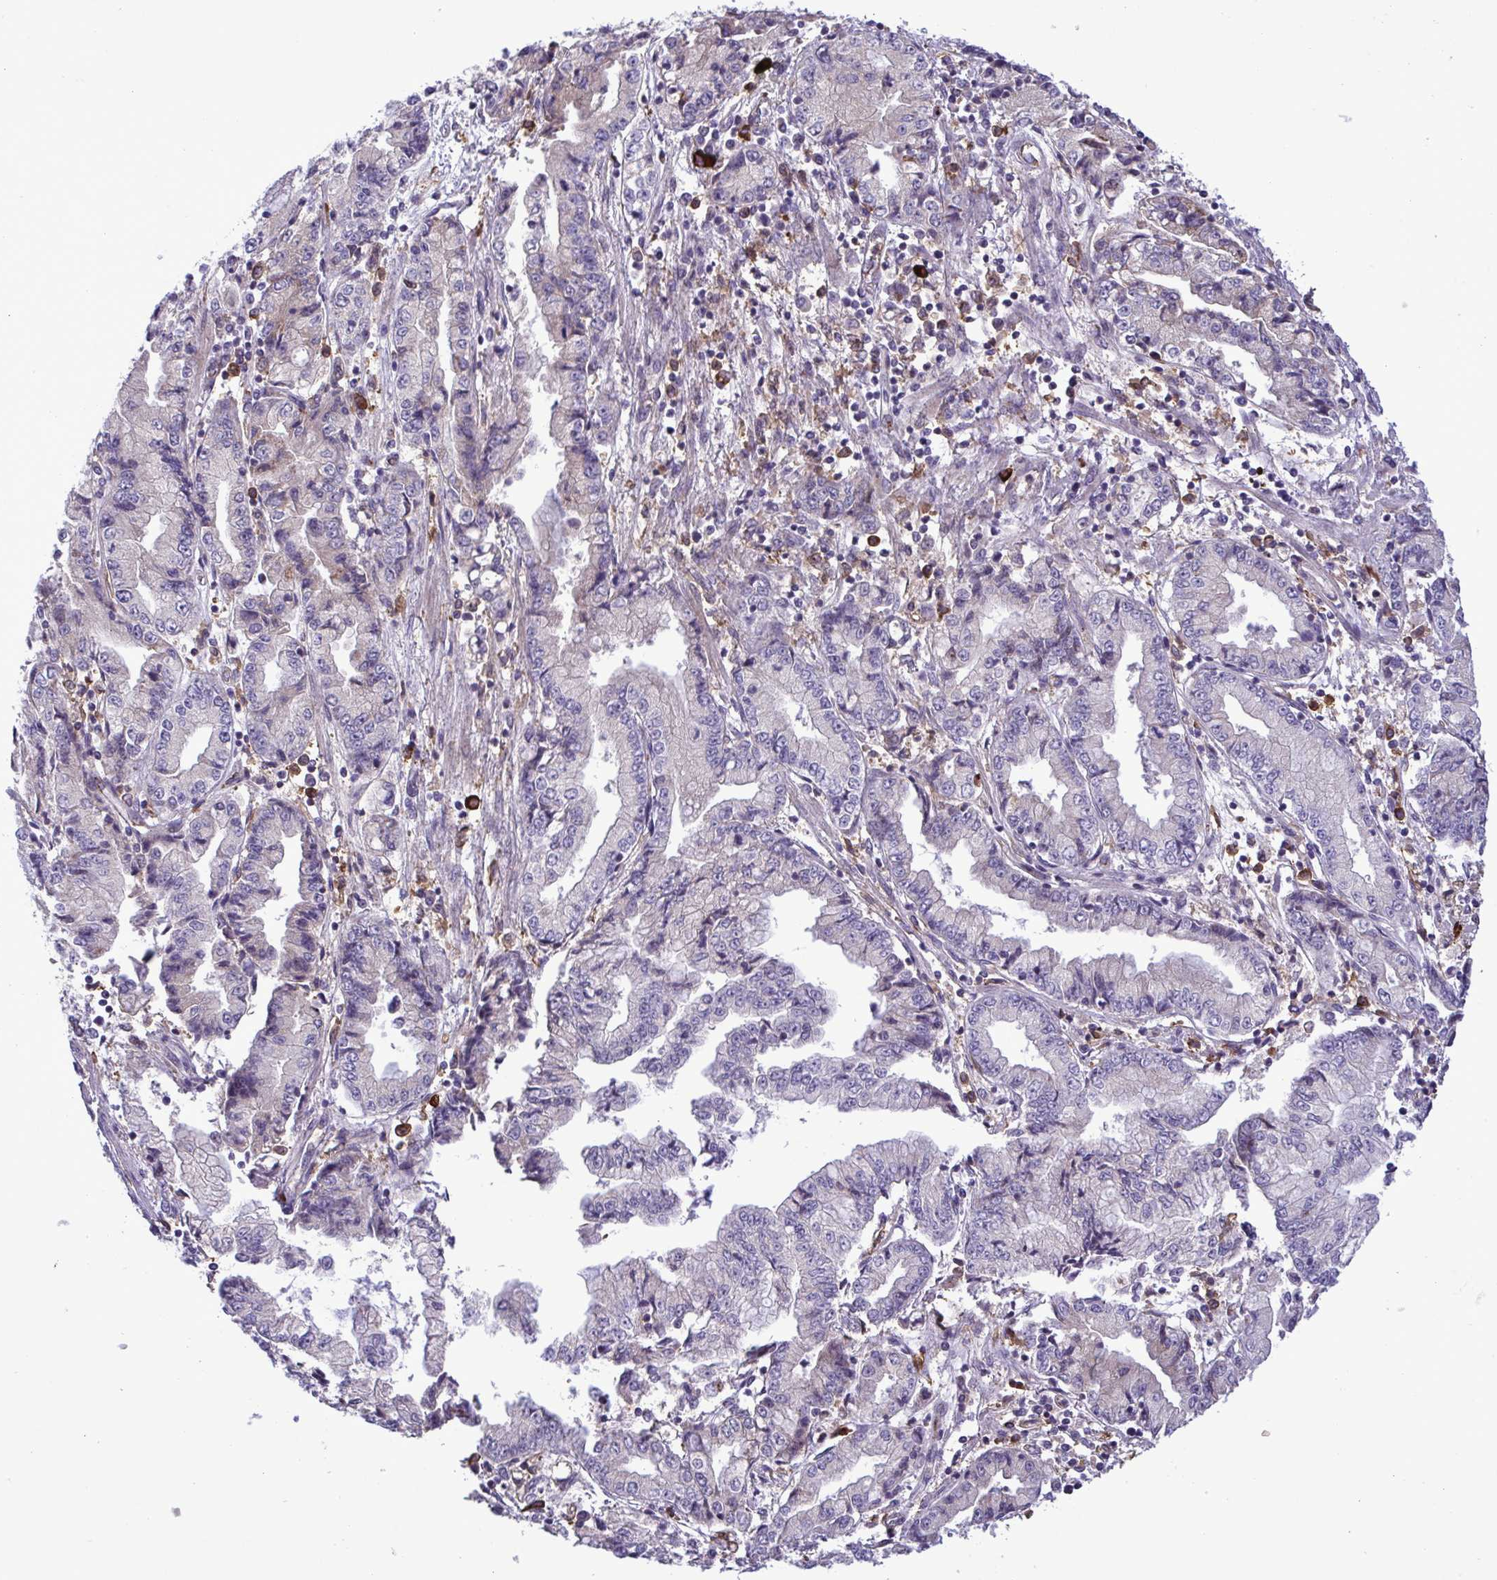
{"staining": {"intensity": "moderate", "quantity": "<25%", "location": "cytoplasmic/membranous"}, "tissue": "stomach cancer", "cell_type": "Tumor cells", "image_type": "cancer", "snomed": [{"axis": "morphology", "description": "Adenocarcinoma, NOS"}, {"axis": "topography", "description": "Stomach, upper"}], "caption": "Adenocarcinoma (stomach) stained with DAB (3,3'-diaminobenzidine) immunohistochemistry (IHC) reveals low levels of moderate cytoplasmic/membranous positivity in about <25% of tumor cells.", "gene": "CD101", "patient": {"sex": "female", "age": 74}}